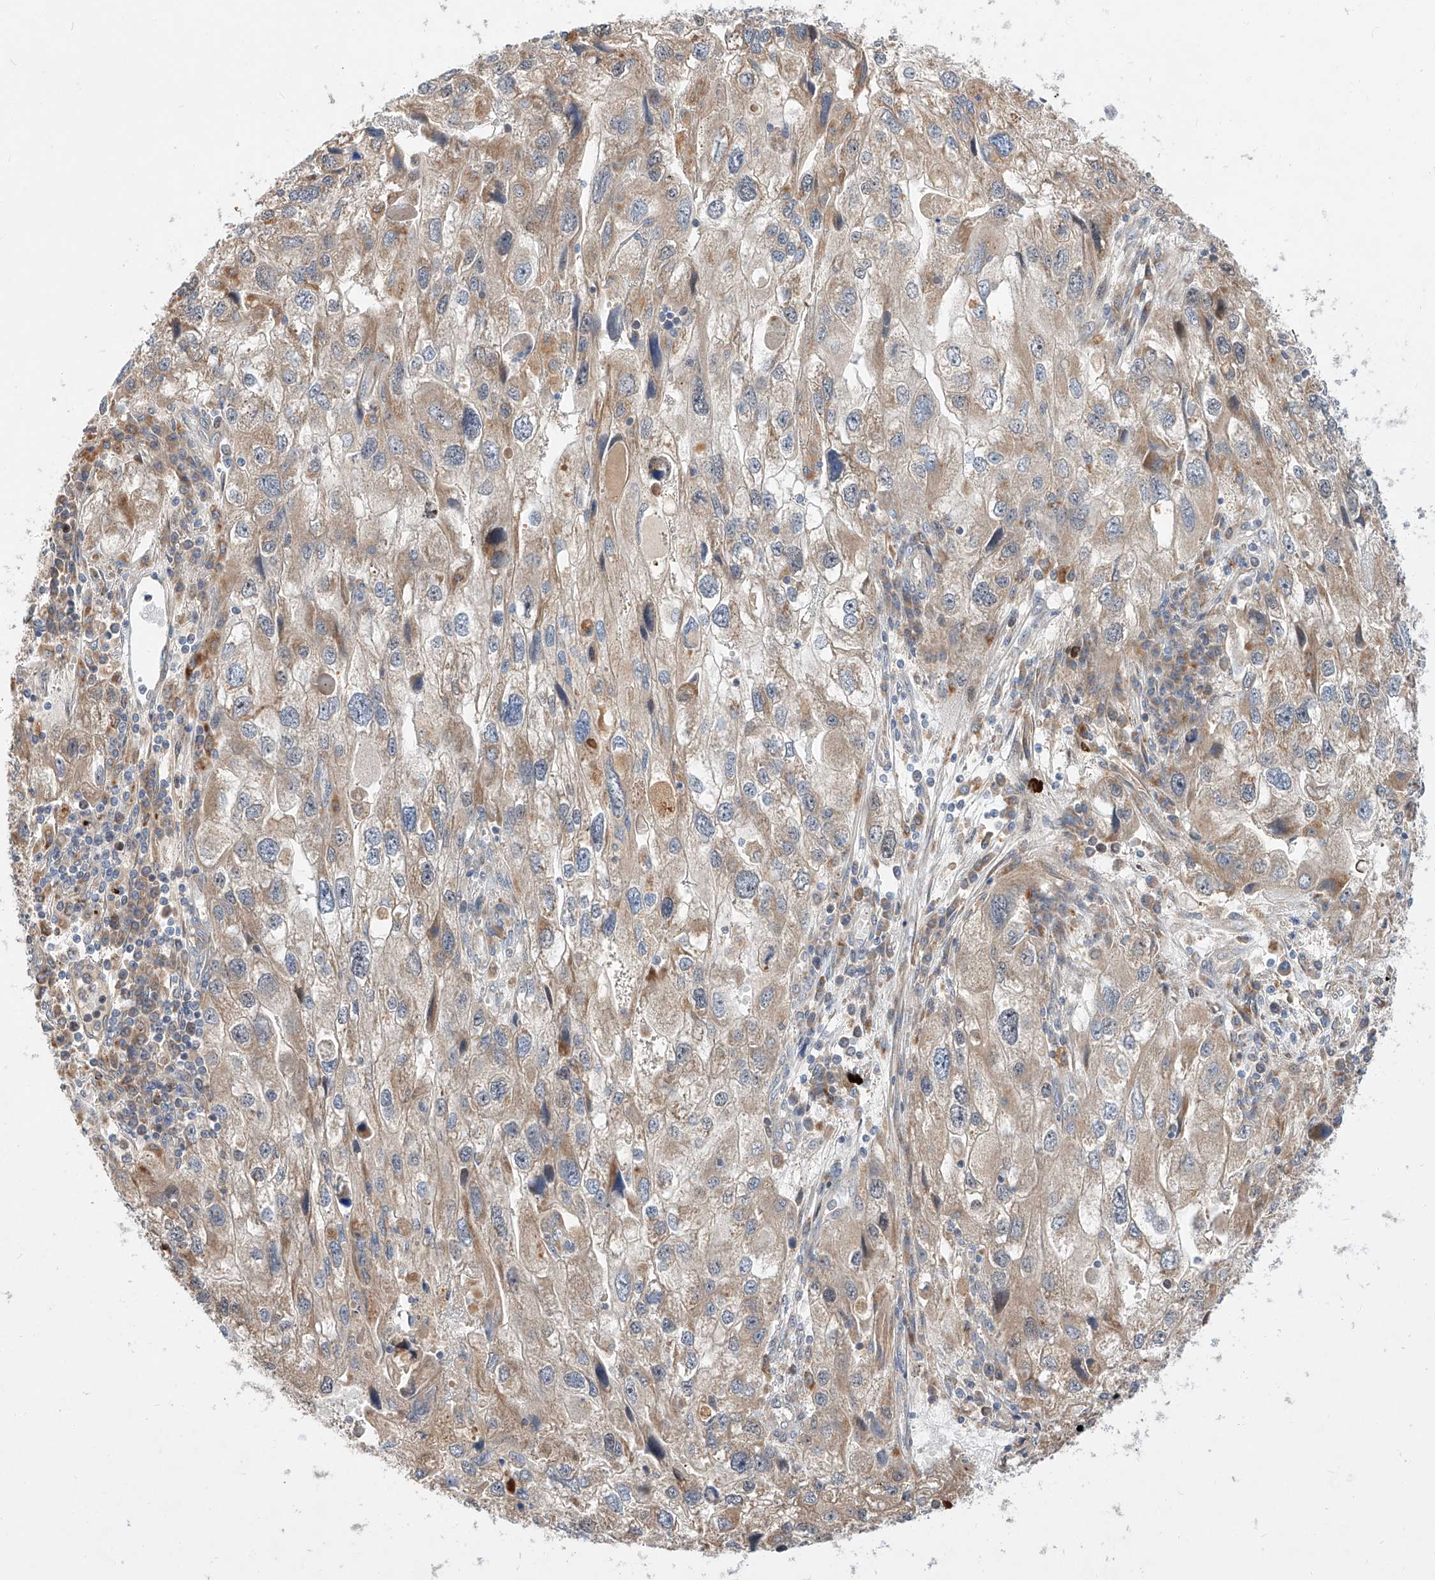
{"staining": {"intensity": "weak", "quantity": "25%-75%", "location": "cytoplasmic/membranous"}, "tissue": "endometrial cancer", "cell_type": "Tumor cells", "image_type": "cancer", "snomed": [{"axis": "morphology", "description": "Adenocarcinoma, NOS"}, {"axis": "topography", "description": "Endometrium"}], "caption": "Human endometrial adenocarcinoma stained with a brown dye exhibits weak cytoplasmic/membranous positive expression in about 25%-75% of tumor cells.", "gene": "DIRAS3", "patient": {"sex": "female", "age": 49}}